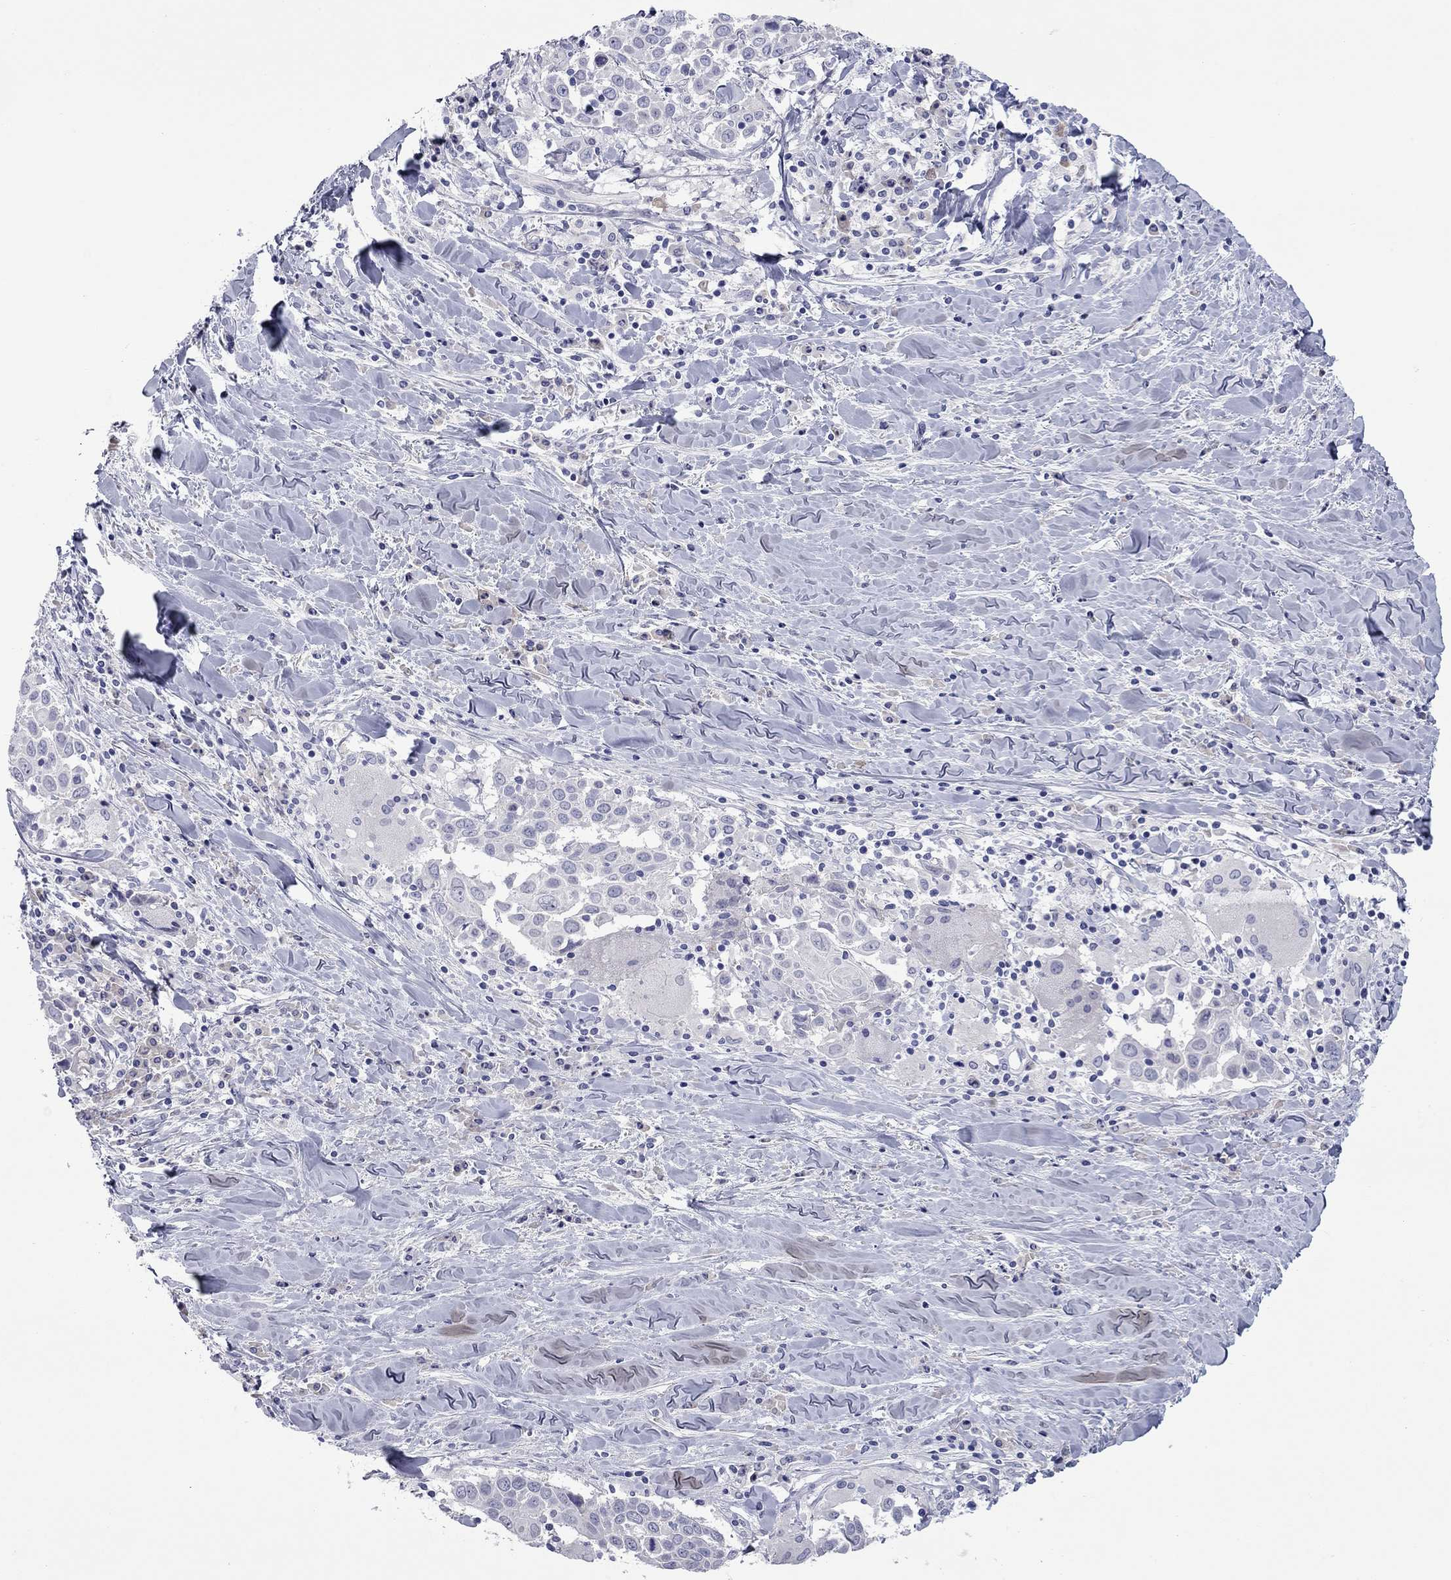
{"staining": {"intensity": "negative", "quantity": "none", "location": "none"}, "tissue": "lung cancer", "cell_type": "Tumor cells", "image_type": "cancer", "snomed": [{"axis": "morphology", "description": "Squamous cell carcinoma, NOS"}, {"axis": "topography", "description": "Lung"}], "caption": "The photomicrograph exhibits no significant expression in tumor cells of lung cancer.", "gene": "UNC119B", "patient": {"sex": "male", "age": 57}}